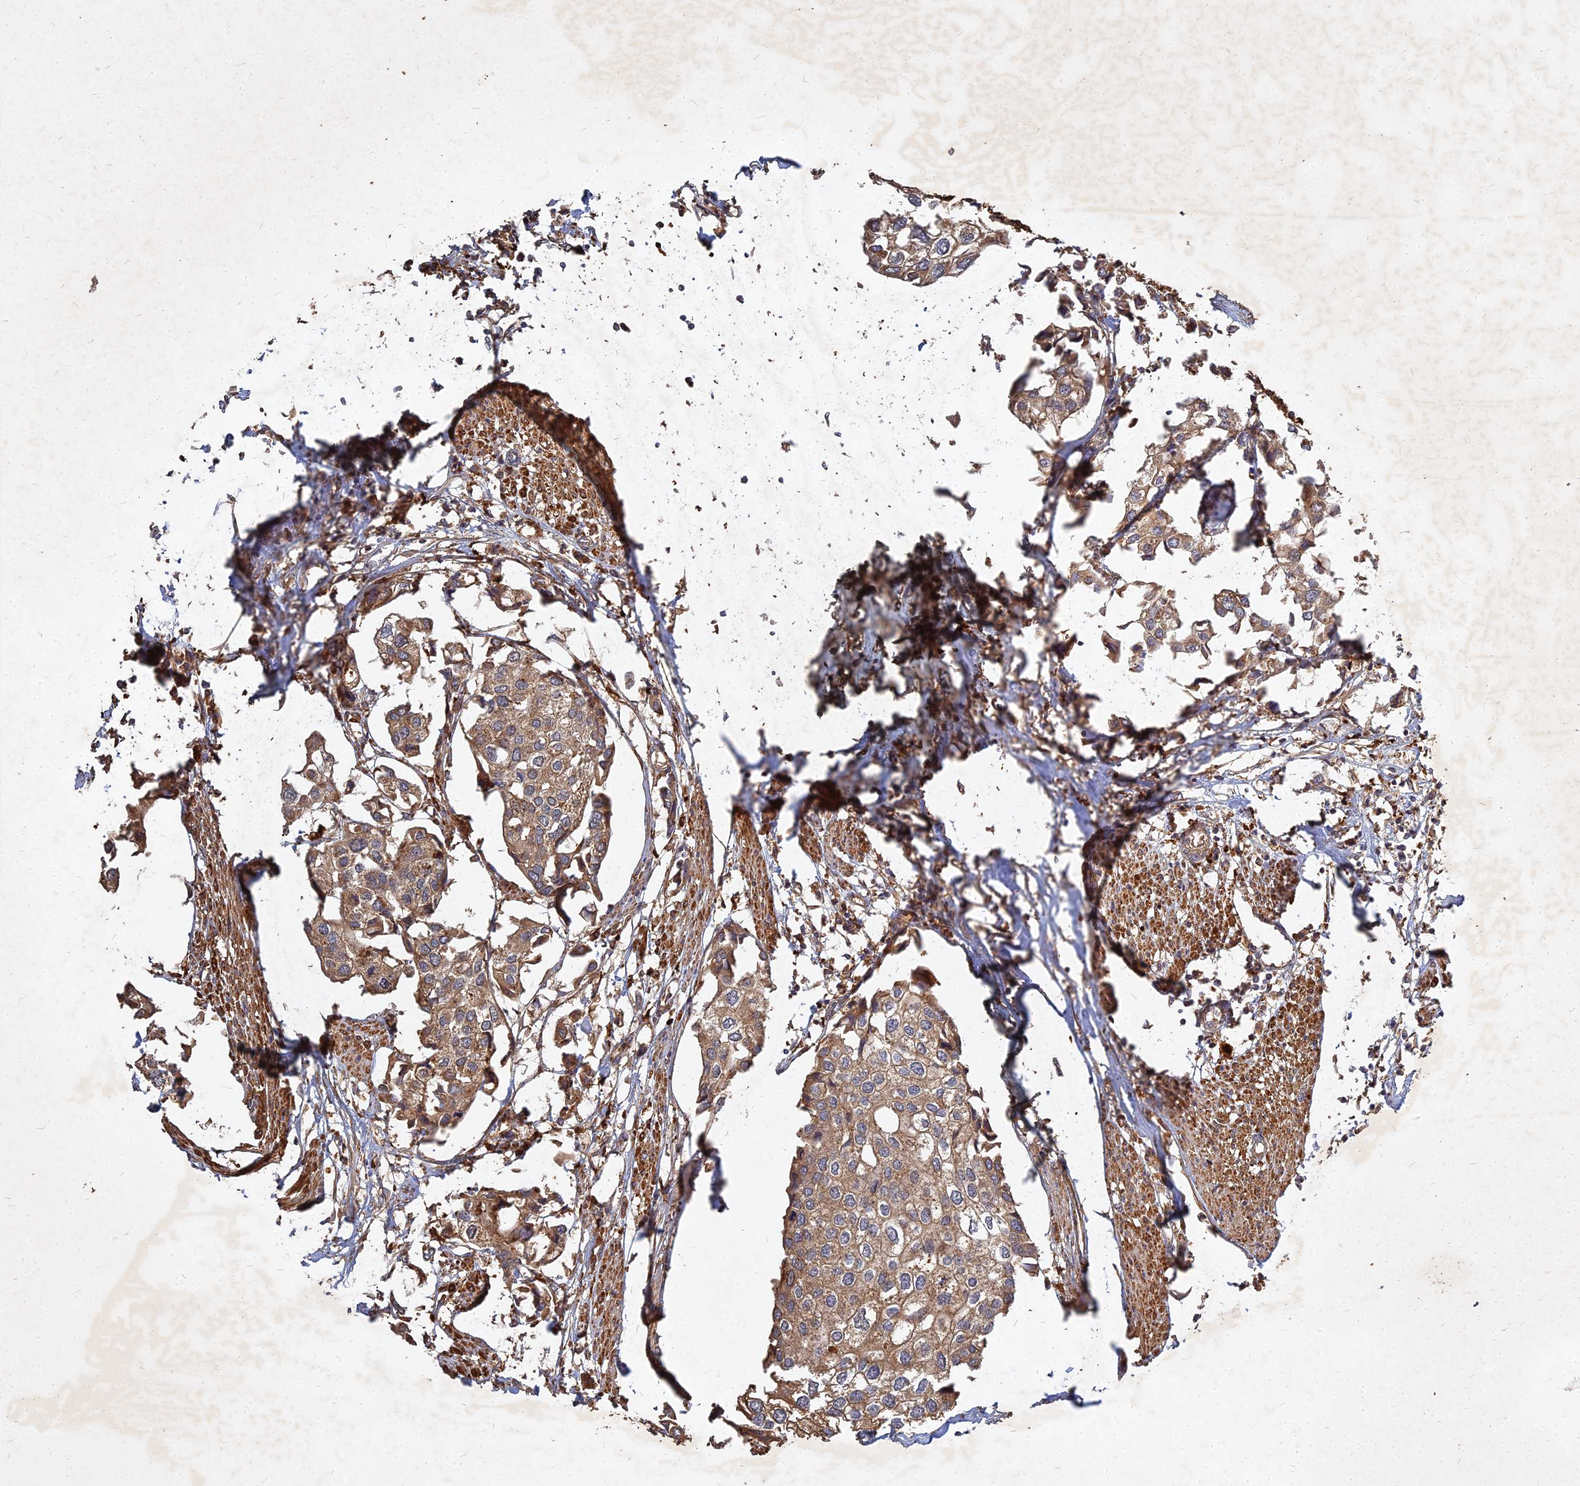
{"staining": {"intensity": "moderate", "quantity": ">75%", "location": "cytoplasmic/membranous"}, "tissue": "urothelial cancer", "cell_type": "Tumor cells", "image_type": "cancer", "snomed": [{"axis": "morphology", "description": "Urothelial carcinoma, High grade"}, {"axis": "topography", "description": "Urinary bladder"}], "caption": "Immunohistochemistry (IHC) micrograph of neoplastic tissue: human high-grade urothelial carcinoma stained using IHC reveals medium levels of moderate protein expression localized specifically in the cytoplasmic/membranous of tumor cells, appearing as a cytoplasmic/membranous brown color.", "gene": "UBE2W", "patient": {"sex": "male", "age": 64}}